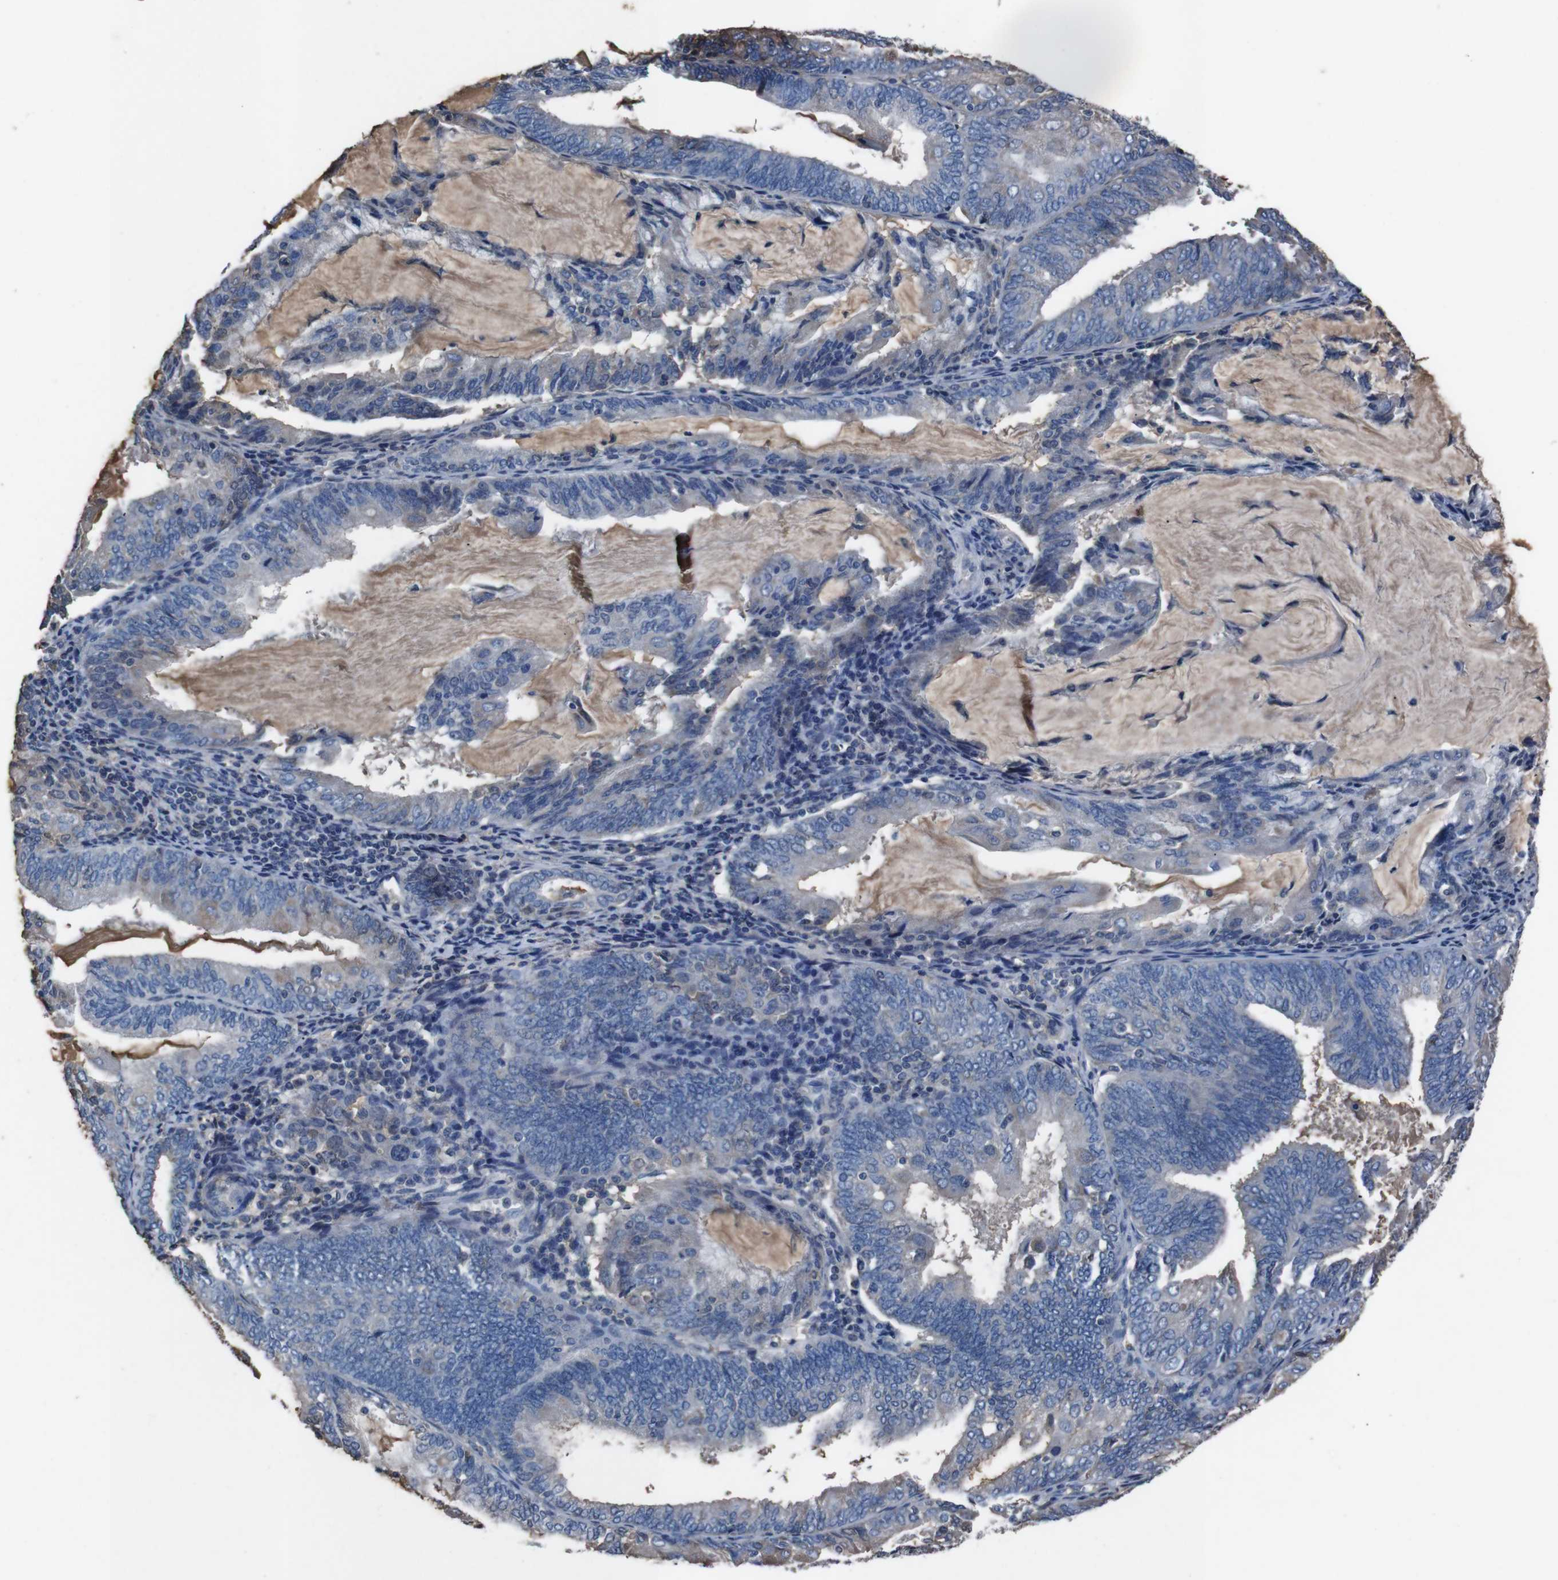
{"staining": {"intensity": "negative", "quantity": "none", "location": "none"}, "tissue": "endometrial cancer", "cell_type": "Tumor cells", "image_type": "cancer", "snomed": [{"axis": "morphology", "description": "Adenocarcinoma, NOS"}, {"axis": "topography", "description": "Endometrium"}], "caption": "A high-resolution histopathology image shows immunohistochemistry staining of adenocarcinoma (endometrial), which displays no significant staining in tumor cells.", "gene": "LEP", "patient": {"sex": "female", "age": 81}}